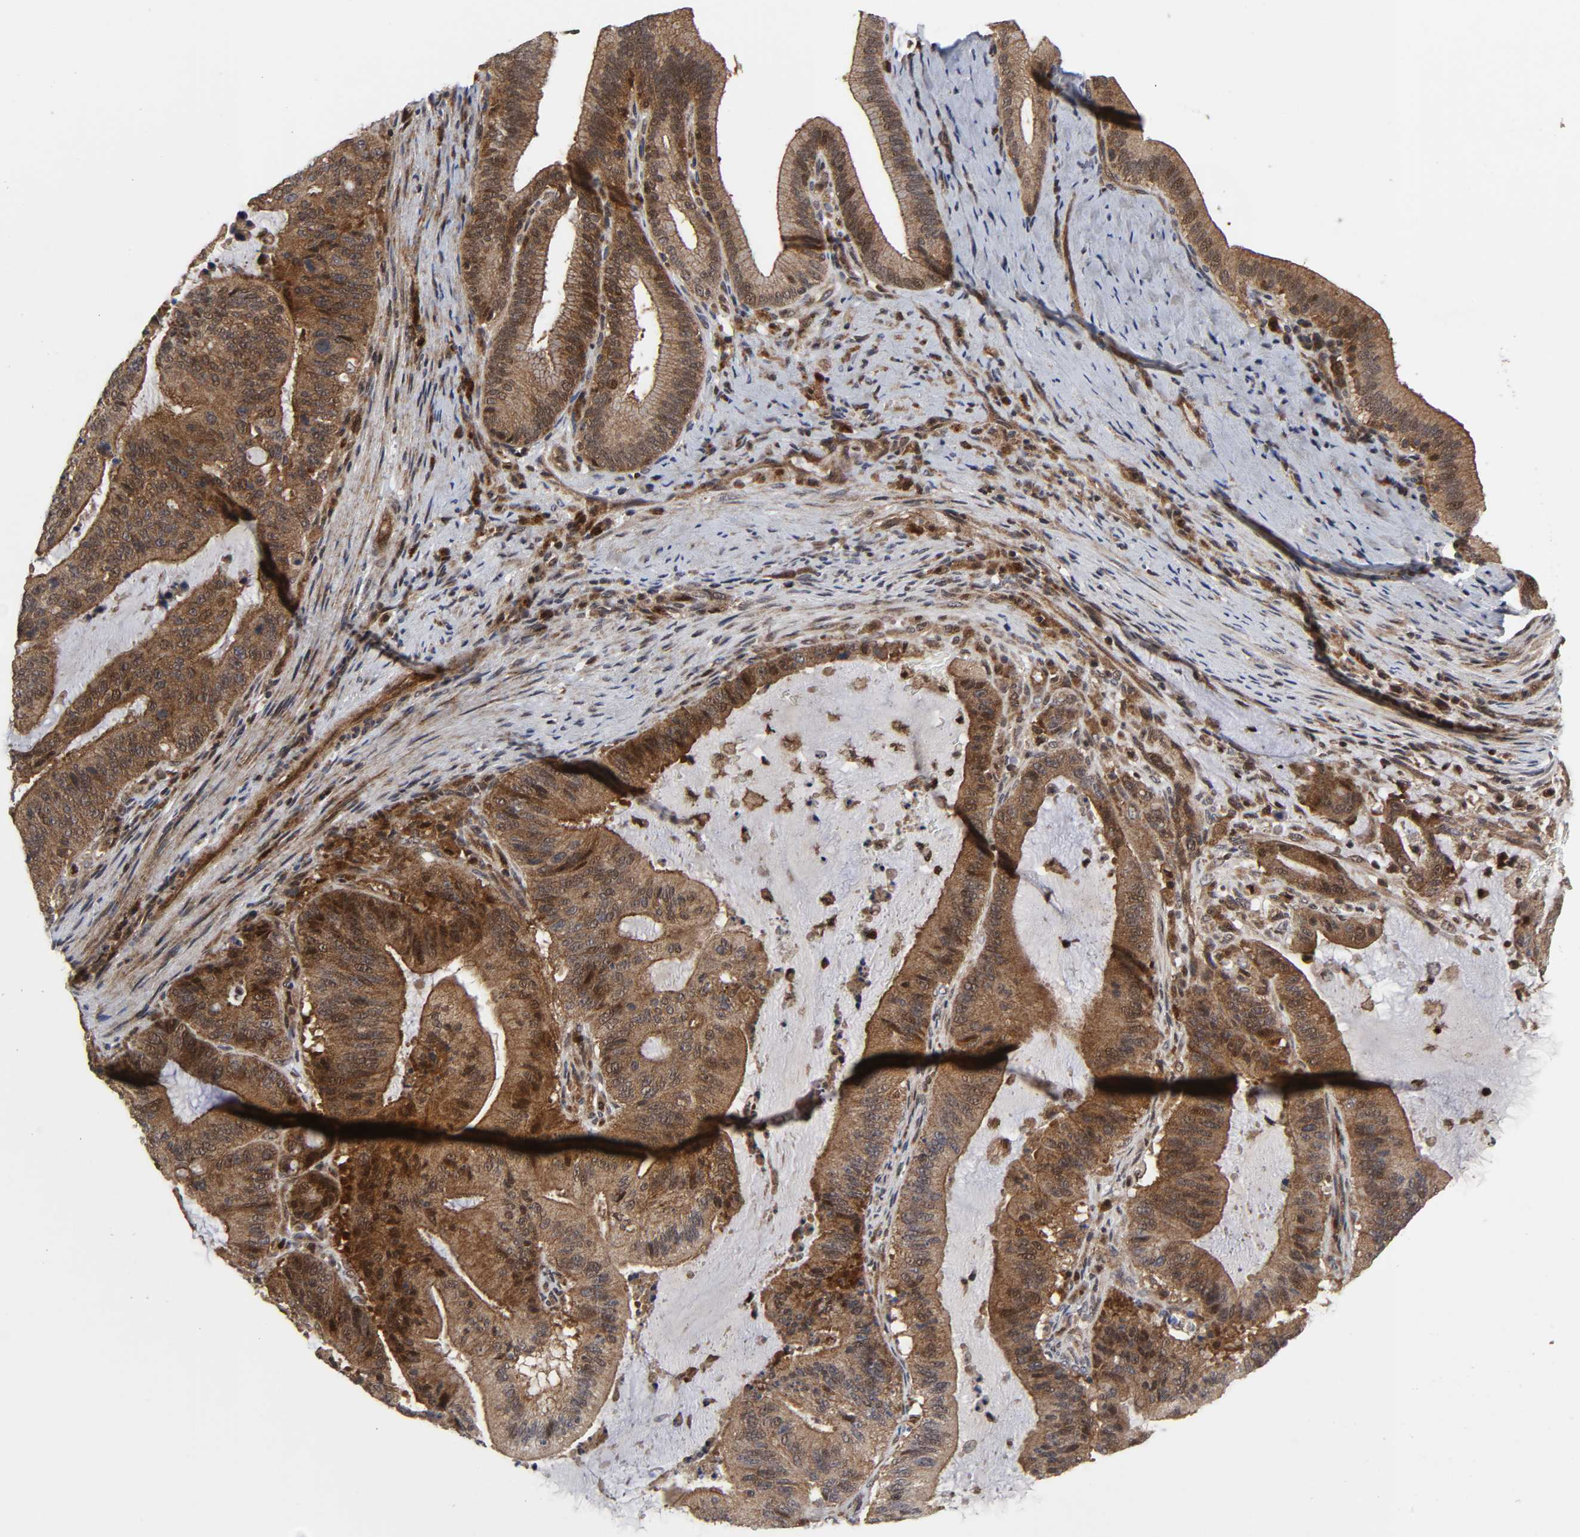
{"staining": {"intensity": "moderate", "quantity": ">75%", "location": "cytoplasmic/membranous,nuclear"}, "tissue": "liver cancer", "cell_type": "Tumor cells", "image_type": "cancer", "snomed": [{"axis": "morphology", "description": "Cholangiocarcinoma"}, {"axis": "topography", "description": "Liver"}], "caption": "Liver cancer stained for a protein (brown) demonstrates moderate cytoplasmic/membranous and nuclear positive expression in about >75% of tumor cells.", "gene": "CASP9", "patient": {"sex": "female", "age": 73}}